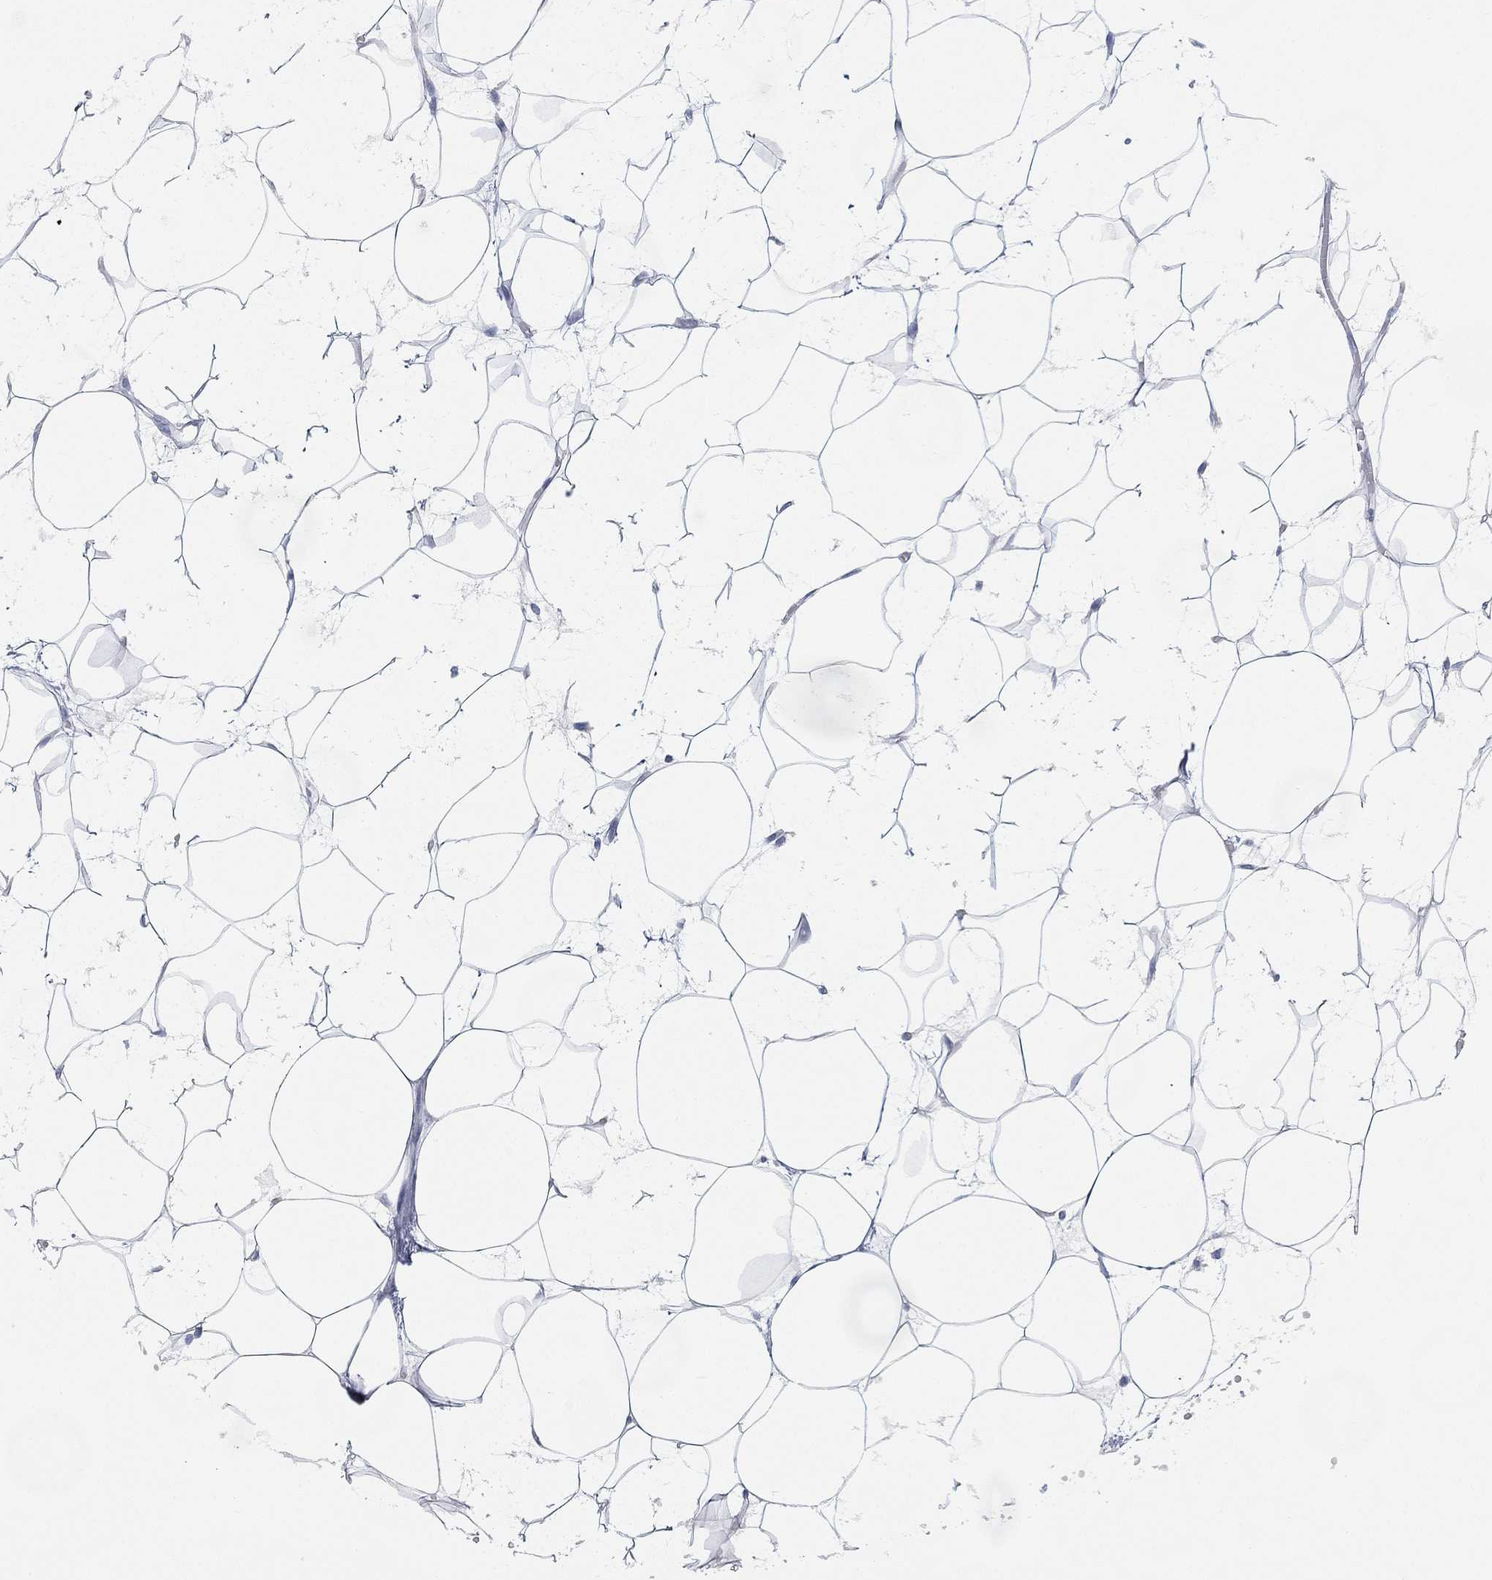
{"staining": {"intensity": "negative", "quantity": "none", "location": "none"}, "tissue": "adipose tissue", "cell_type": "Adipocytes", "image_type": "normal", "snomed": [{"axis": "morphology", "description": "Normal tissue, NOS"}, {"axis": "topography", "description": "Breast"}], "caption": "Micrograph shows no significant protein expression in adipocytes of benign adipose tissue.", "gene": "GPR61", "patient": {"sex": "female", "age": 49}}